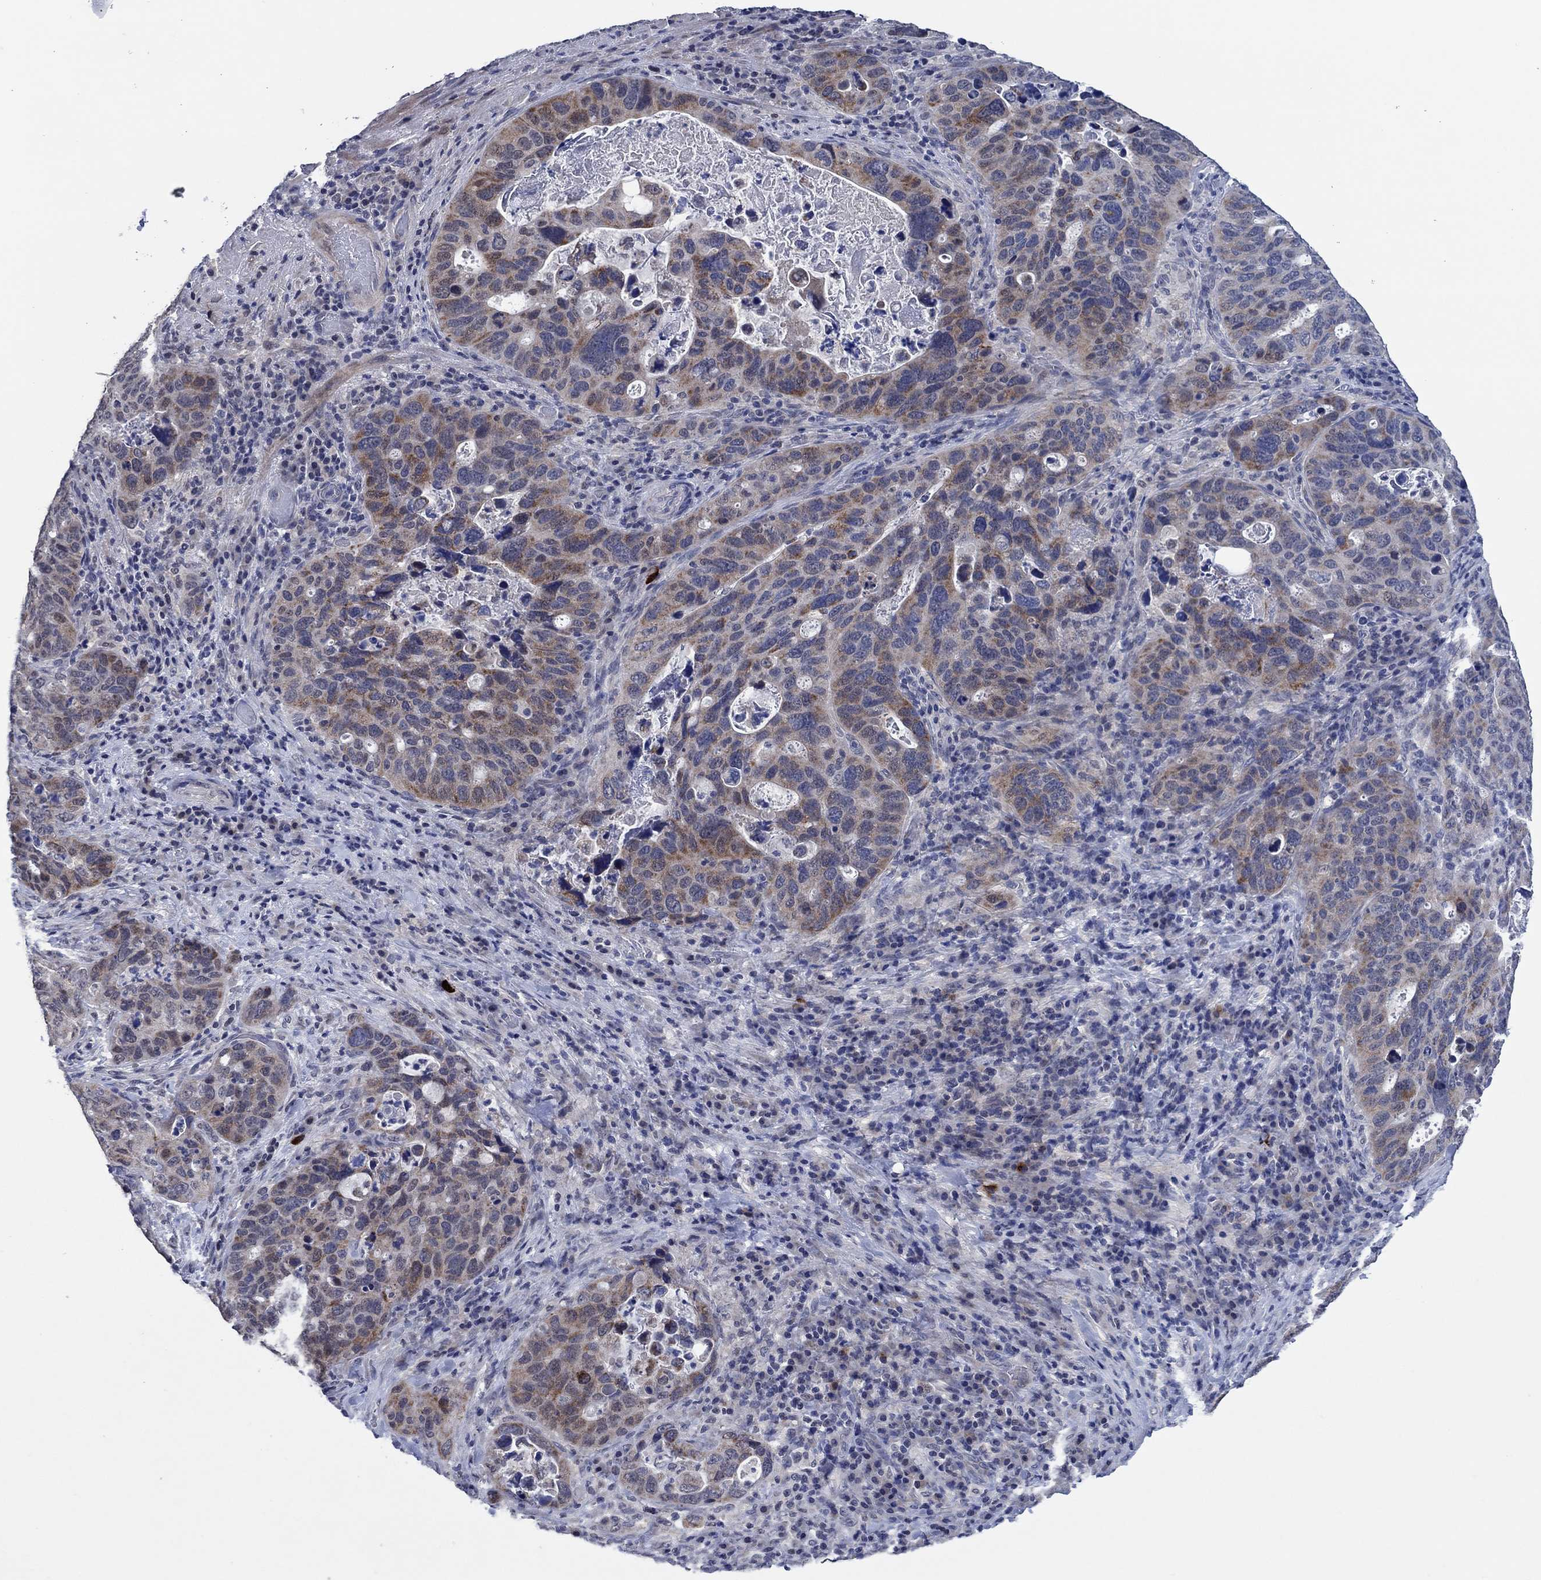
{"staining": {"intensity": "moderate", "quantity": "25%-75%", "location": "cytoplasmic/membranous"}, "tissue": "stomach cancer", "cell_type": "Tumor cells", "image_type": "cancer", "snomed": [{"axis": "morphology", "description": "Adenocarcinoma, NOS"}, {"axis": "topography", "description": "Stomach"}], "caption": "A brown stain shows moderate cytoplasmic/membranous staining of a protein in stomach adenocarcinoma tumor cells.", "gene": "PRRT3", "patient": {"sex": "male", "age": 54}}